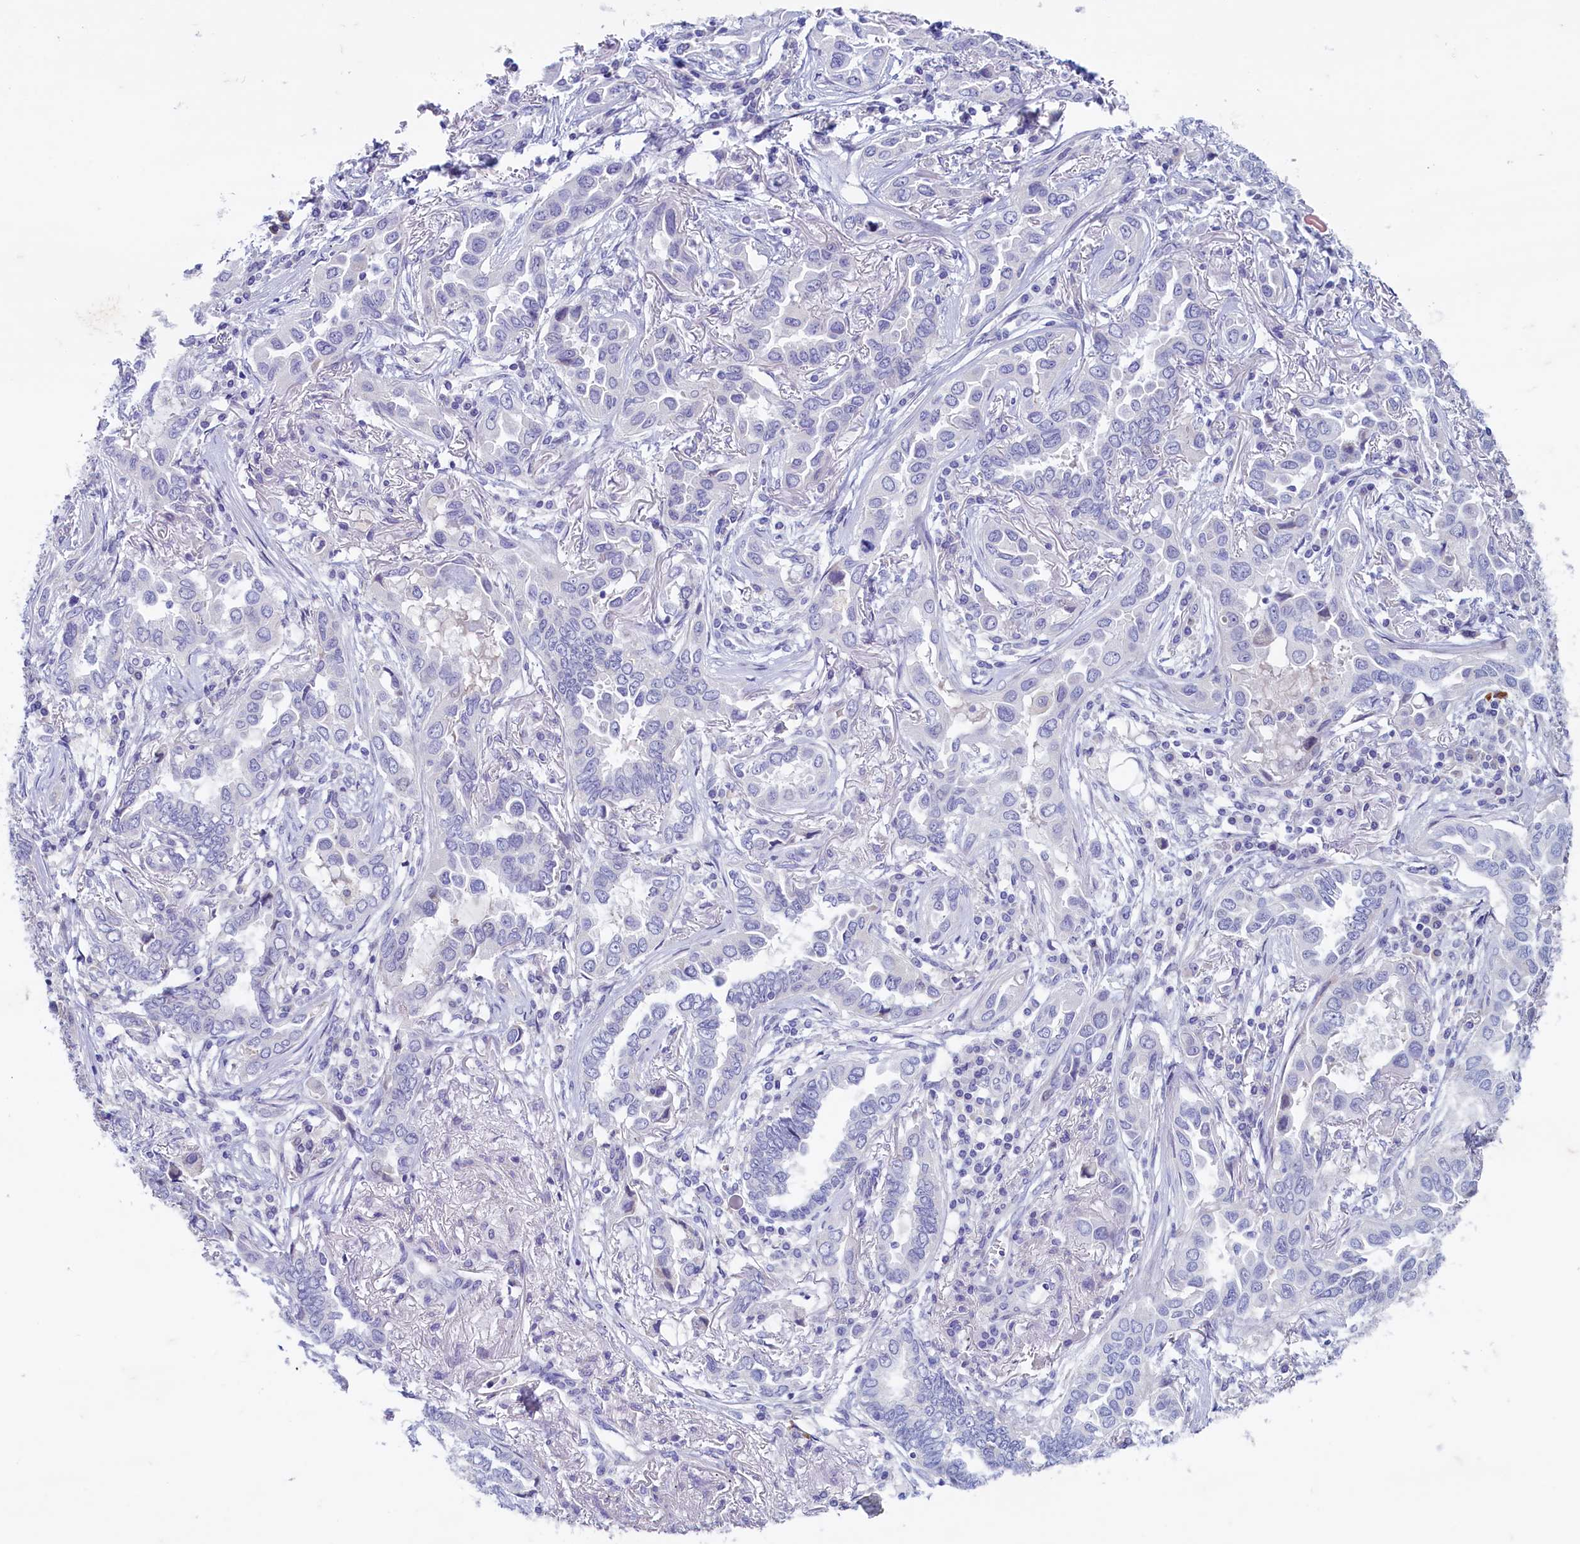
{"staining": {"intensity": "negative", "quantity": "none", "location": "none"}, "tissue": "lung cancer", "cell_type": "Tumor cells", "image_type": "cancer", "snomed": [{"axis": "morphology", "description": "Adenocarcinoma, NOS"}, {"axis": "topography", "description": "Lung"}], "caption": "Immunohistochemical staining of human adenocarcinoma (lung) exhibits no significant staining in tumor cells.", "gene": "MAP1LC3A", "patient": {"sex": "female", "age": 76}}